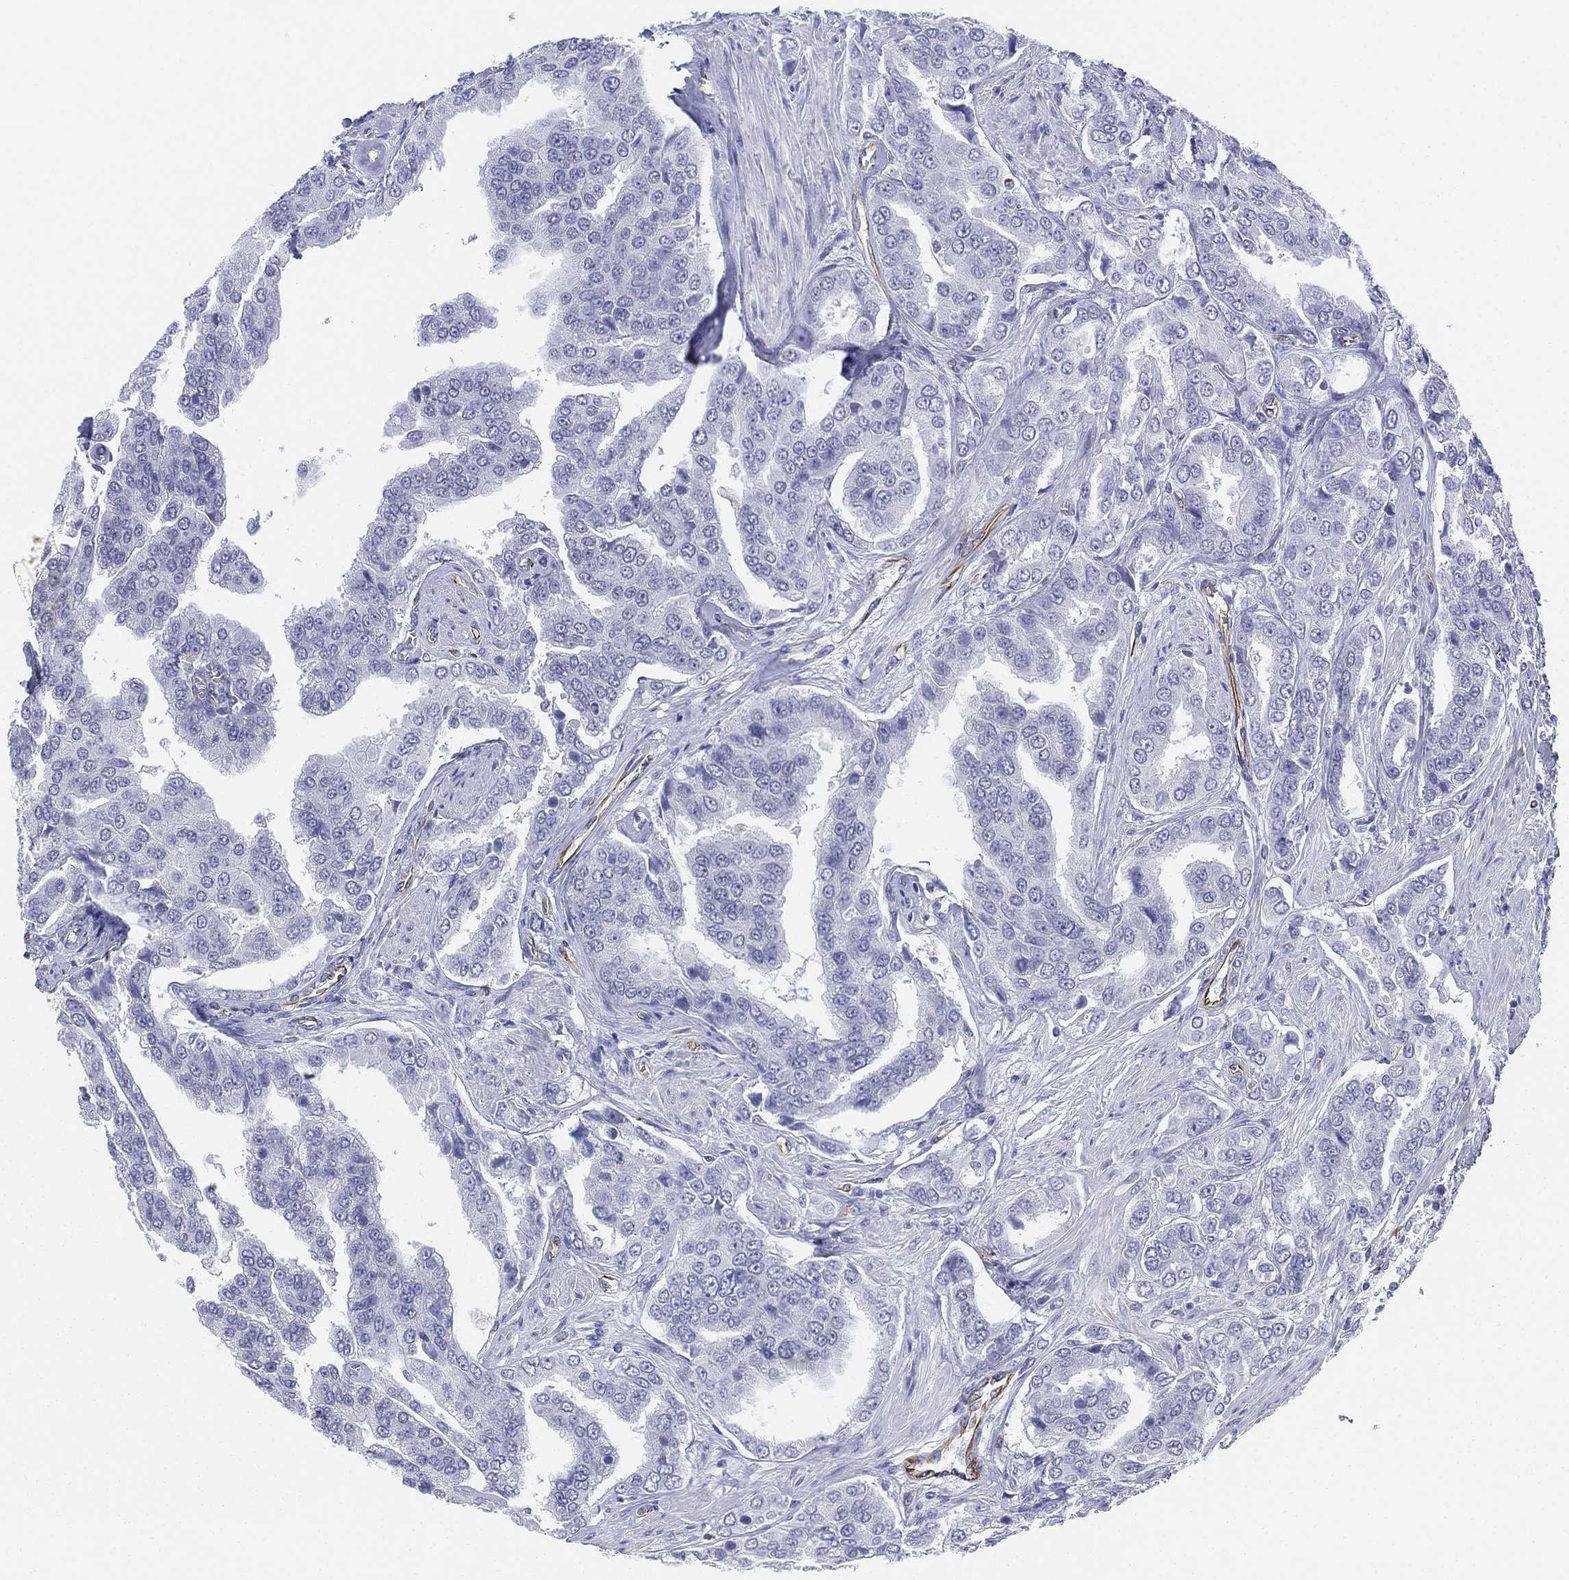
{"staining": {"intensity": "negative", "quantity": "none", "location": "none"}, "tissue": "prostate cancer", "cell_type": "Tumor cells", "image_type": "cancer", "snomed": [{"axis": "morphology", "description": "Adenocarcinoma, NOS"}, {"axis": "topography", "description": "Prostate and seminal vesicle, NOS"}, {"axis": "topography", "description": "Prostate"}], "caption": "Photomicrograph shows no significant protein staining in tumor cells of adenocarcinoma (prostate).", "gene": "PSKH2", "patient": {"sex": "male", "age": 69}}